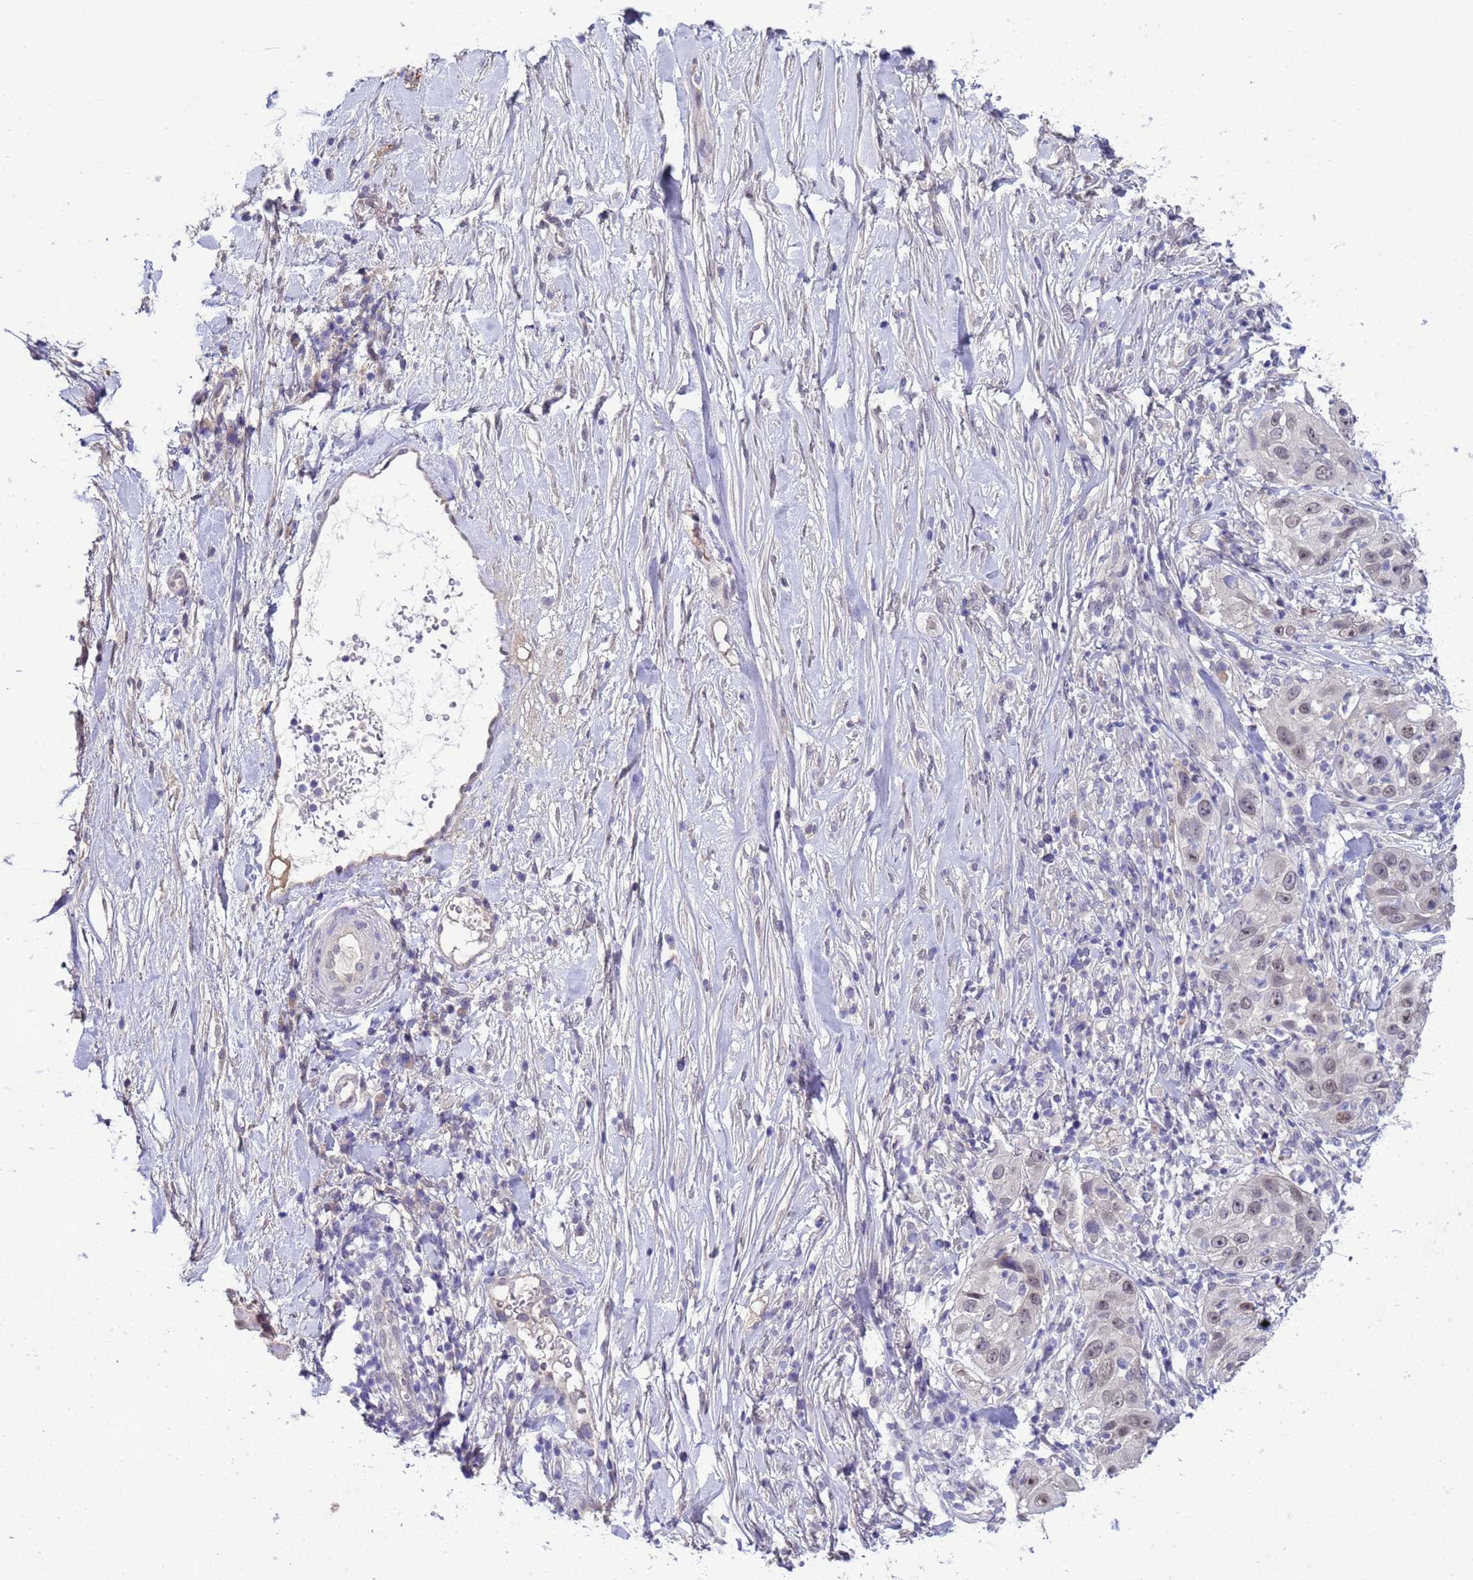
{"staining": {"intensity": "weak", "quantity": "25%-75%", "location": "nuclear"}, "tissue": "skin cancer", "cell_type": "Tumor cells", "image_type": "cancer", "snomed": [{"axis": "morphology", "description": "Squamous cell carcinoma, NOS"}, {"axis": "topography", "description": "Skin"}], "caption": "Protein expression analysis of skin squamous cell carcinoma displays weak nuclear positivity in approximately 25%-75% of tumor cells.", "gene": "TRMT10A", "patient": {"sex": "female", "age": 44}}